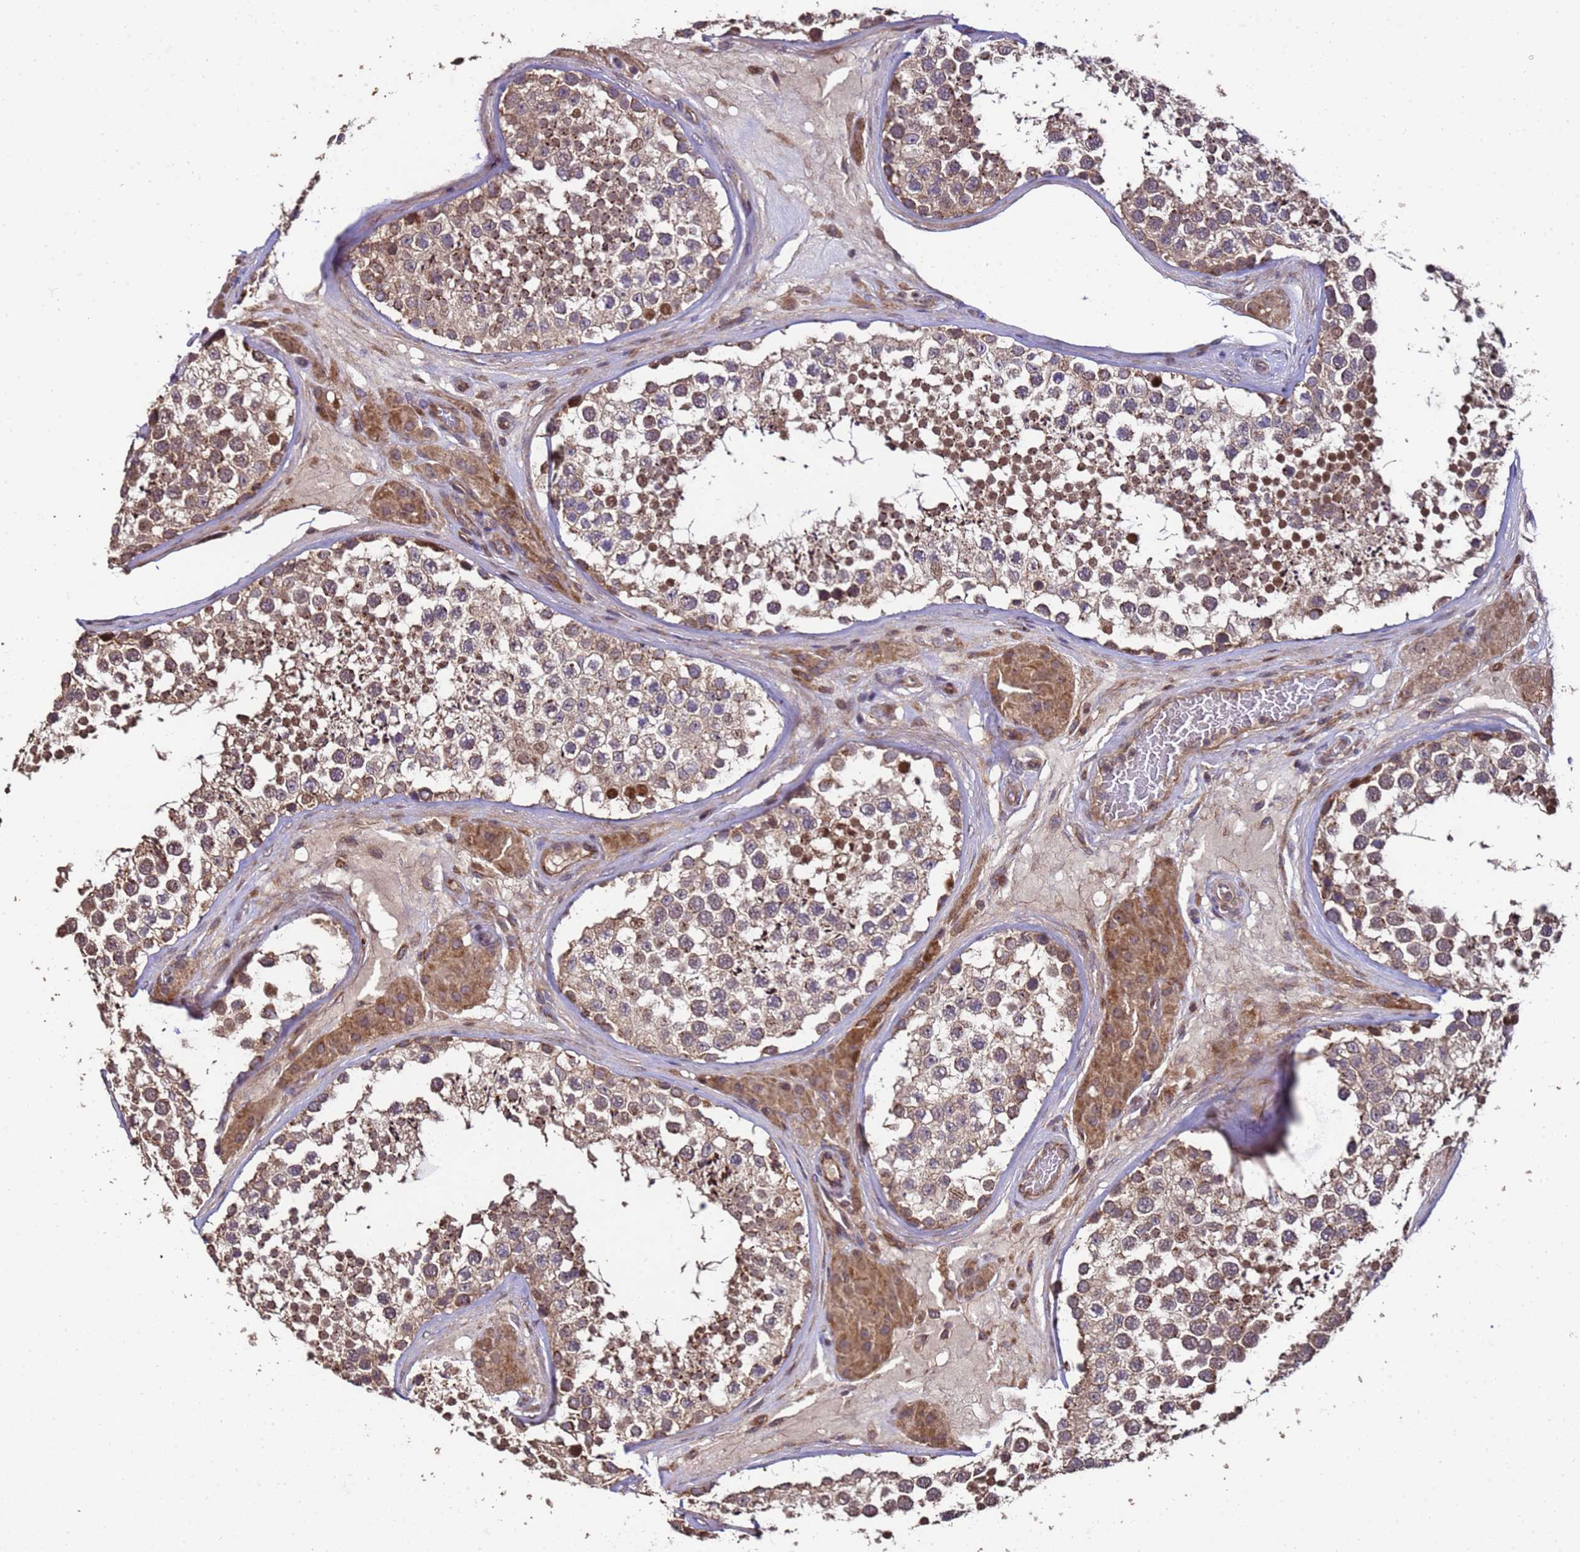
{"staining": {"intensity": "moderate", "quantity": ">75%", "location": "cytoplasmic/membranous"}, "tissue": "testis", "cell_type": "Cells in seminiferous ducts", "image_type": "normal", "snomed": [{"axis": "morphology", "description": "Normal tissue, NOS"}, {"axis": "topography", "description": "Testis"}], "caption": "Cells in seminiferous ducts demonstrate moderate cytoplasmic/membranous positivity in about >75% of cells in normal testis.", "gene": "PRODH", "patient": {"sex": "male", "age": 46}}